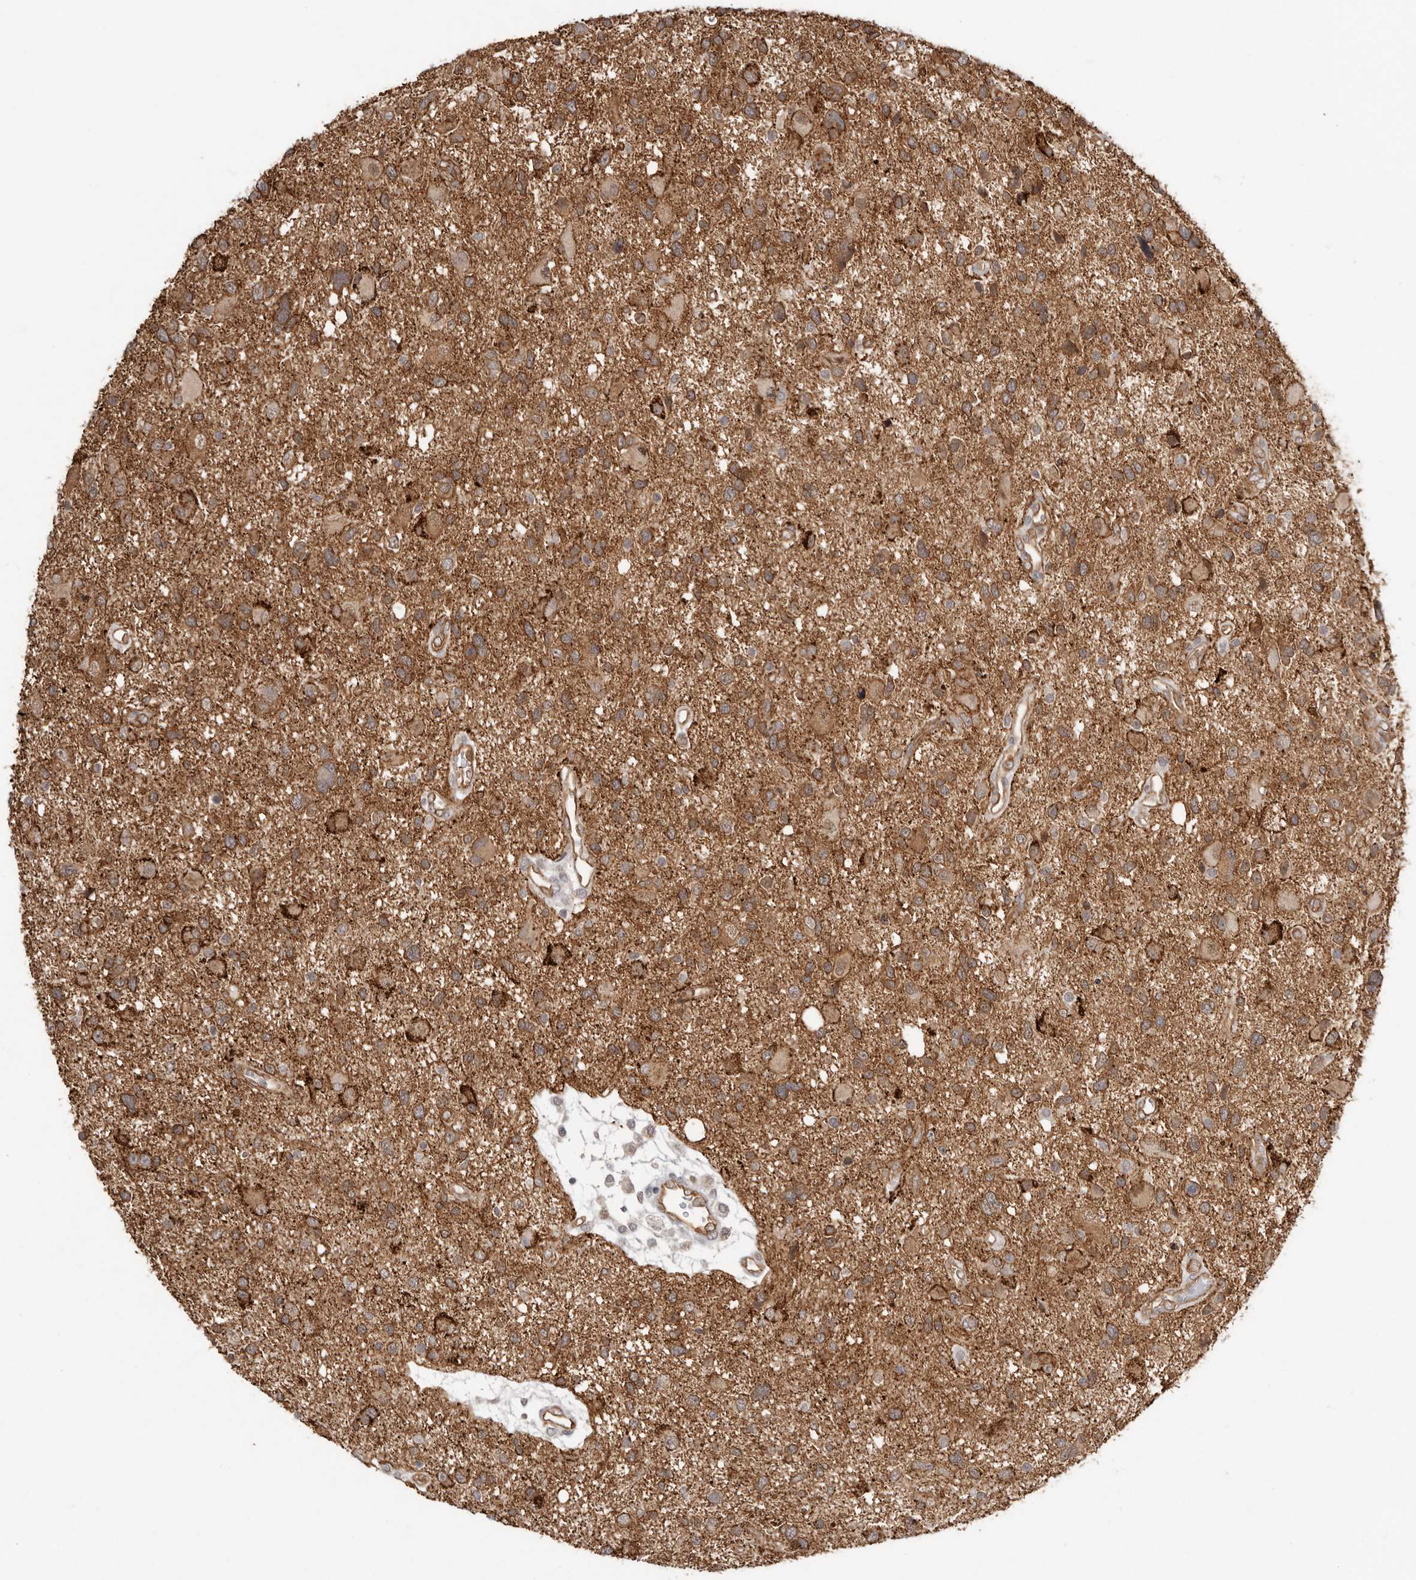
{"staining": {"intensity": "moderate", "quantity": ">75%", "location": "cytoplasmic/membranous"}, "tissue": "glioma", "cell_type": "Tumor cells", "image_type": "cancer", "snomed": [{"axis": "morphology", "description": "Glioma, malignant, High grade"}, {"axis": "topography", "description": "Brain"}], "caption": "Protein expression analysis of malignant glioma (high-grade) demonstrates moderate cytoplasmic/membranous expression in about >75% of tumor cells. (DAB IHC with brightfield microscopy, high magnification).", "gene": "SZT2", "patient": {"sex": "male", "age": 33}}